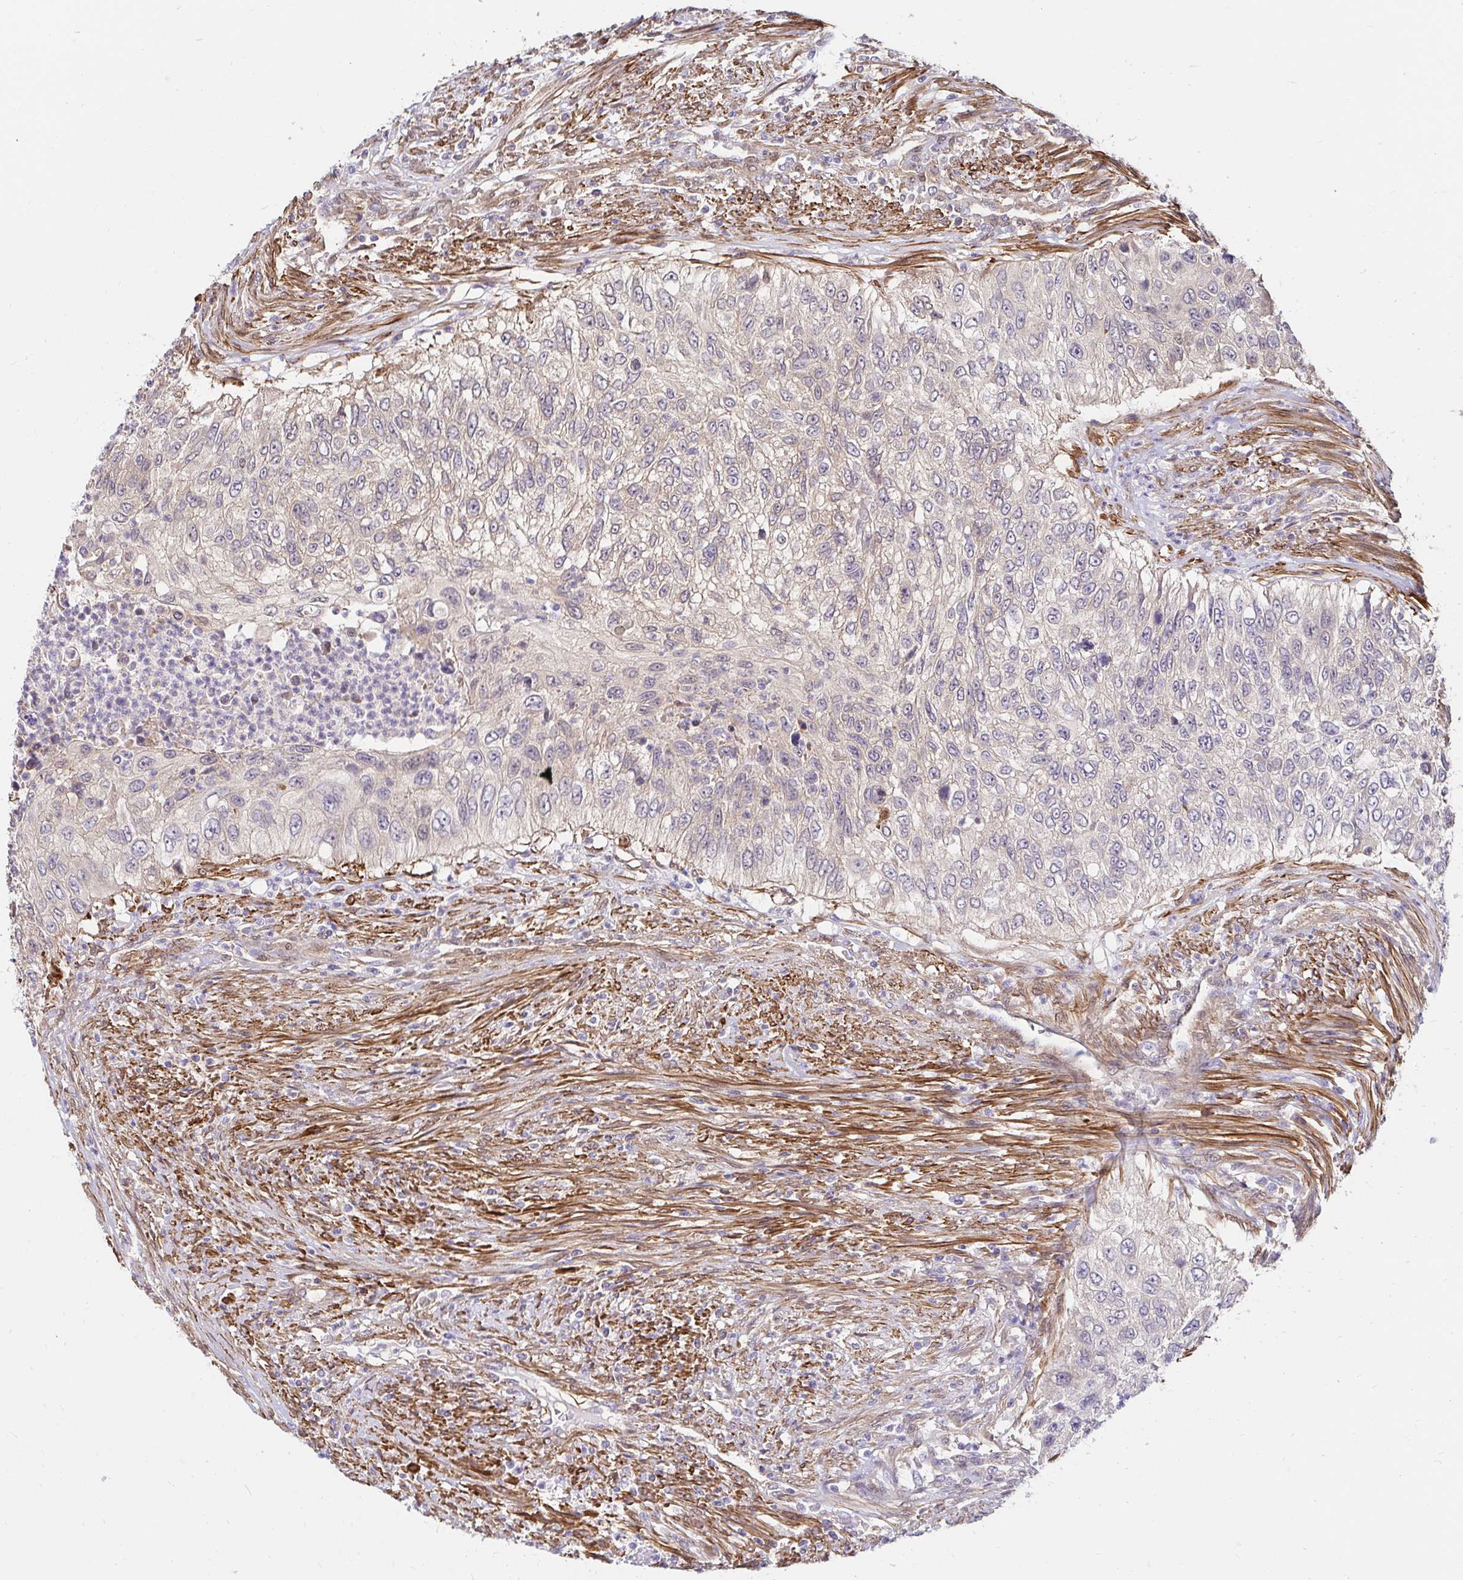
{"staining": {"intensity": "negative", "quantity": "none", "location": "none"}, "tissue": "urothelial cancer", "cell_type": "Tumor cells", "image_type": "cancer", "snomed": [{"axis": "morphology", "description": "Urothelial carcinoma, High grade"}, {"axis": "topography", "description": "Urinary bladder"}], "caption": "Immunohistochemistry (IHC) of high-grade urothelial carcinoma demonstrates no staining in tumor cells.", "gene": "YAP1", "patient": {"sex": "female", "age": 60}}